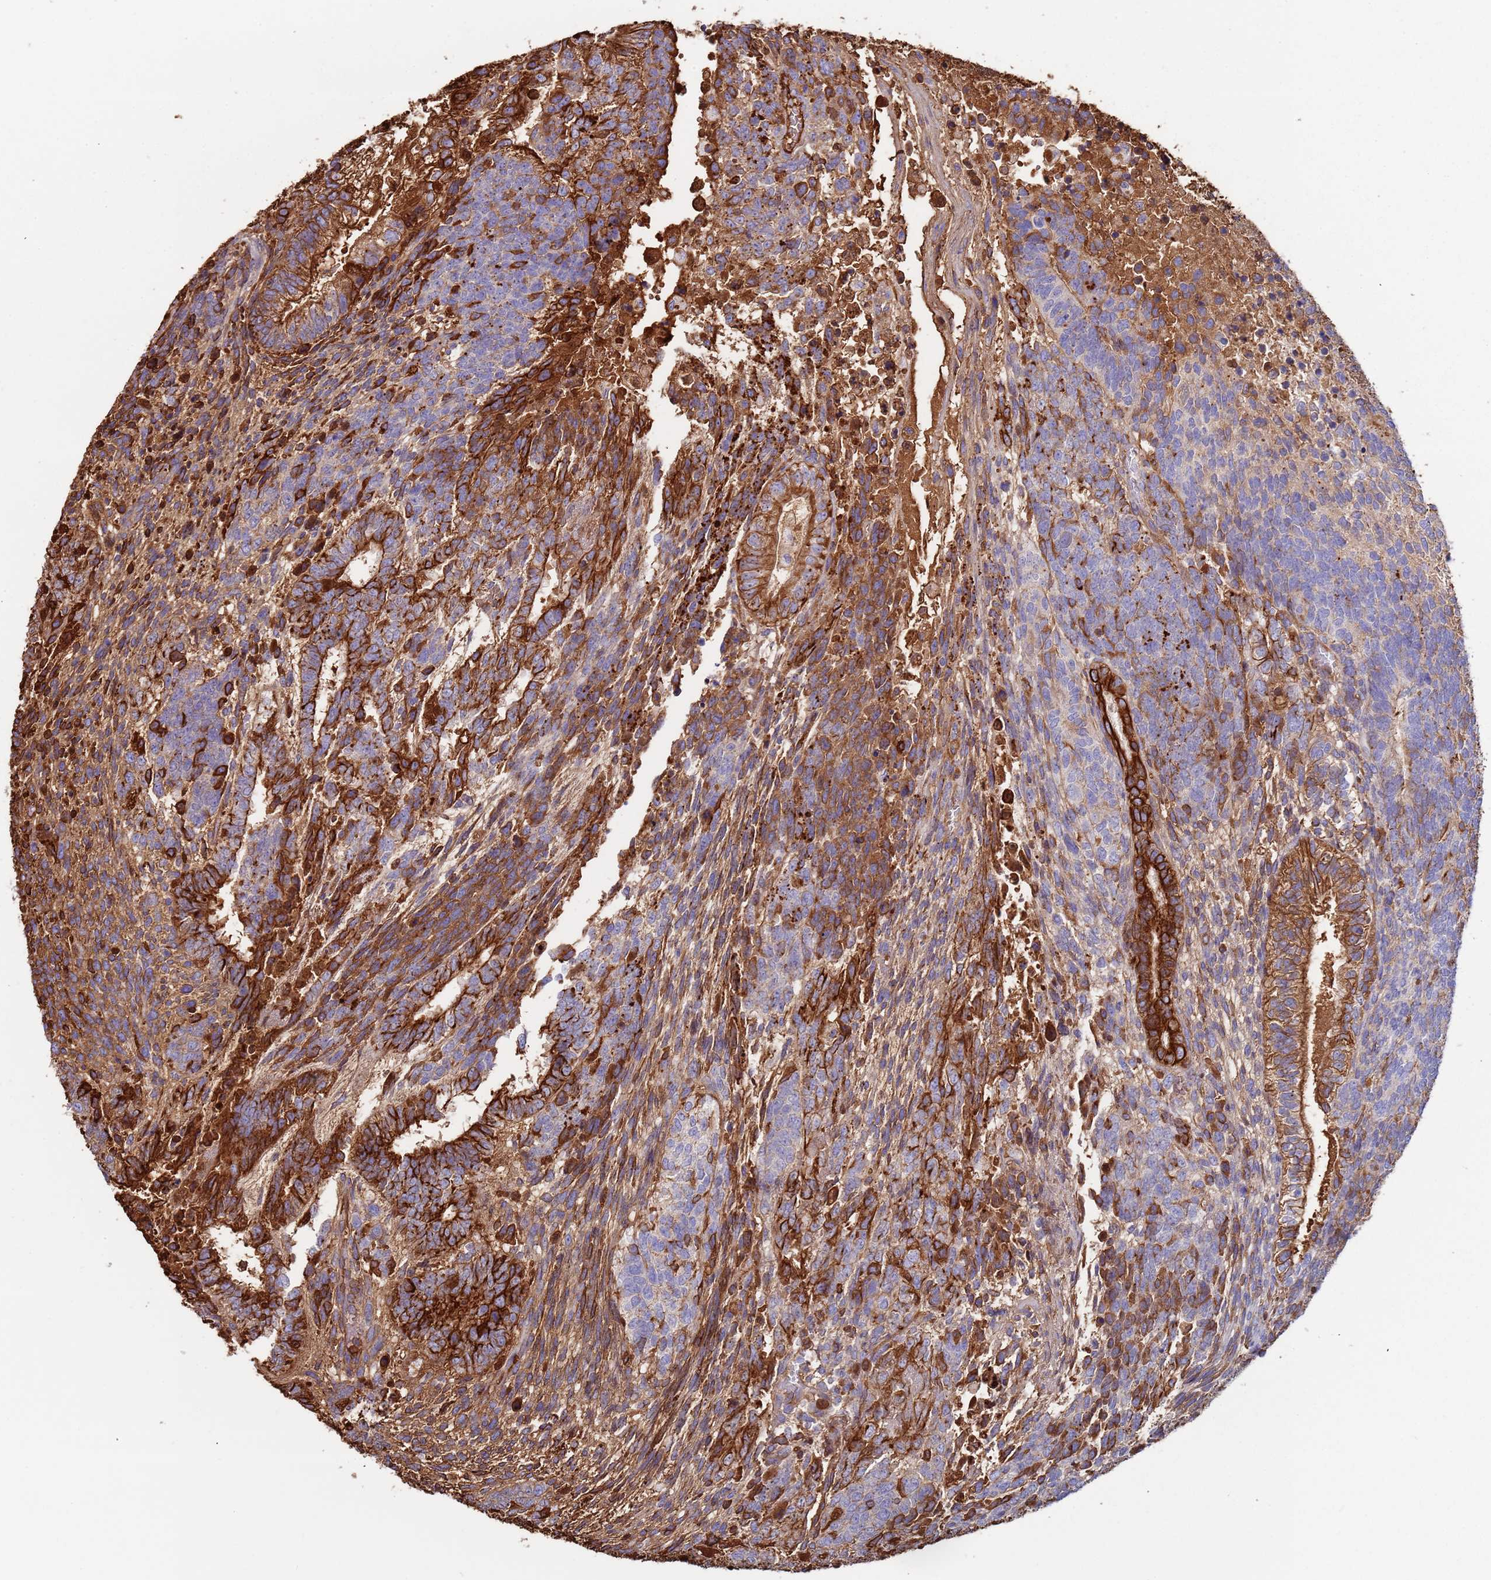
{"staining": {"intensity": "strong", "quantity": "25%-75%", "location": "cytoplasmic/membranous"}, "tissue": "testis cancer", "cell_type": "Tumor cells", "image_type": "cancer", "snomed": [{"axis": "morphology", "description": "Carcinoma, Embryonal, NOS"}, {"axis": "topography", "description": "Testis"}], "caption": "The histopathology image demonstrates immunohistochemical staining of testis cancer (embryonal carcinoma). There is strong cytoplasmic/membranous positivity is seen in about 25%-75% of tumor cells. Immunohistochemistry stains the protein of interest in brown and the nuclei are stained blue.", "gene": "CYSLTR2", "patient": {"sex": "male", "age": 23}}